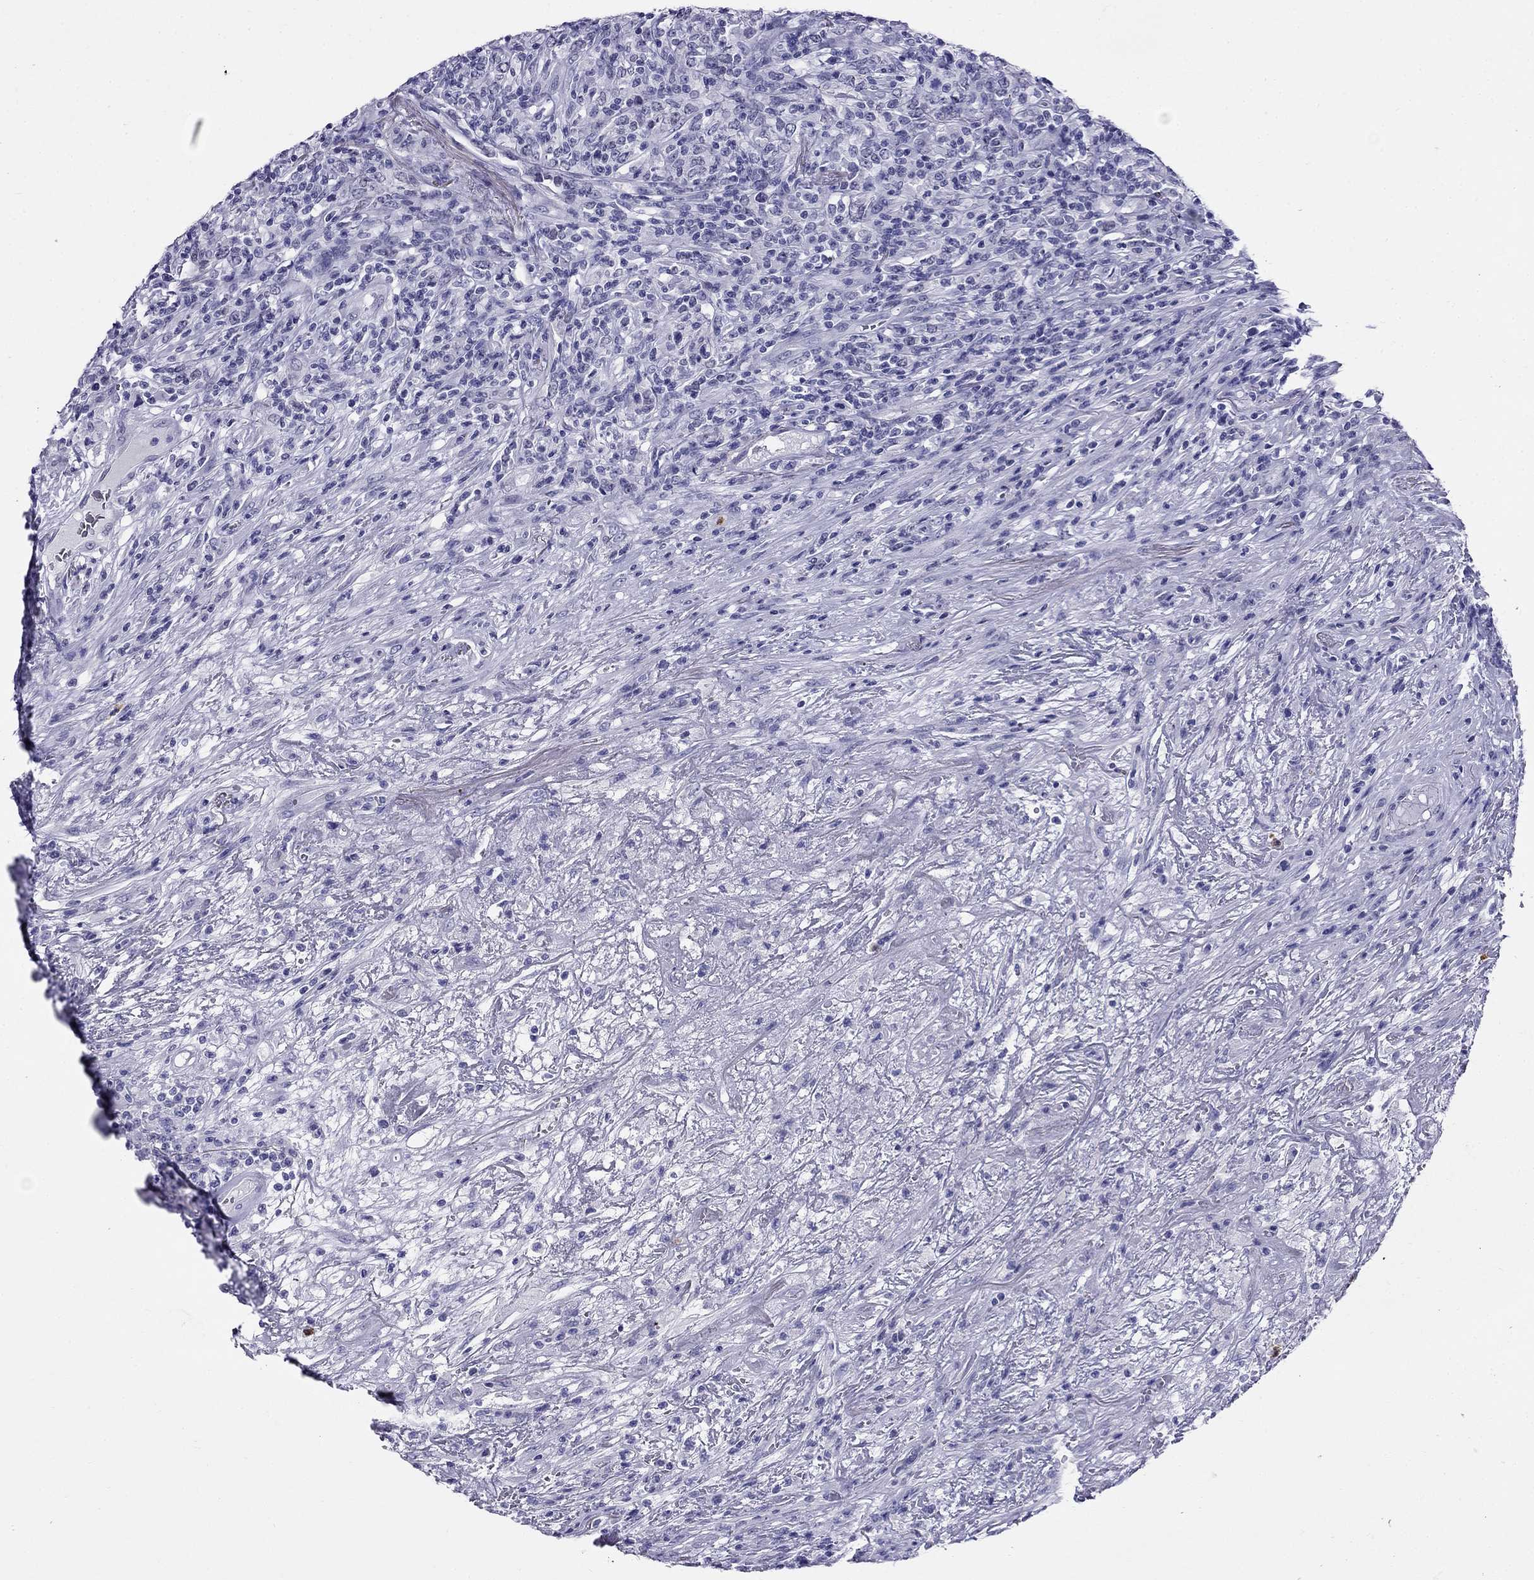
{"staining": {"intensity": "negative", "quantity": "none", "location": "none"}, "tissue": "lymphoma", "cell_type": "Tumor cells", "image_type": "cancer", "snomed": [{"axis": "morphology", "description": "Malignant lymphoma, non-Hodgkin's type, High grade"}, {"axis": "topography", "description": "Lung"}], "caption": "DAB (3,3'-diaminobenzidine) immunohistochemical staining of human lymphoma reveals no significant positivity in tumor cells.", "gene": "PPP1R36", "patient": {"sex": "male", "age": 79}}